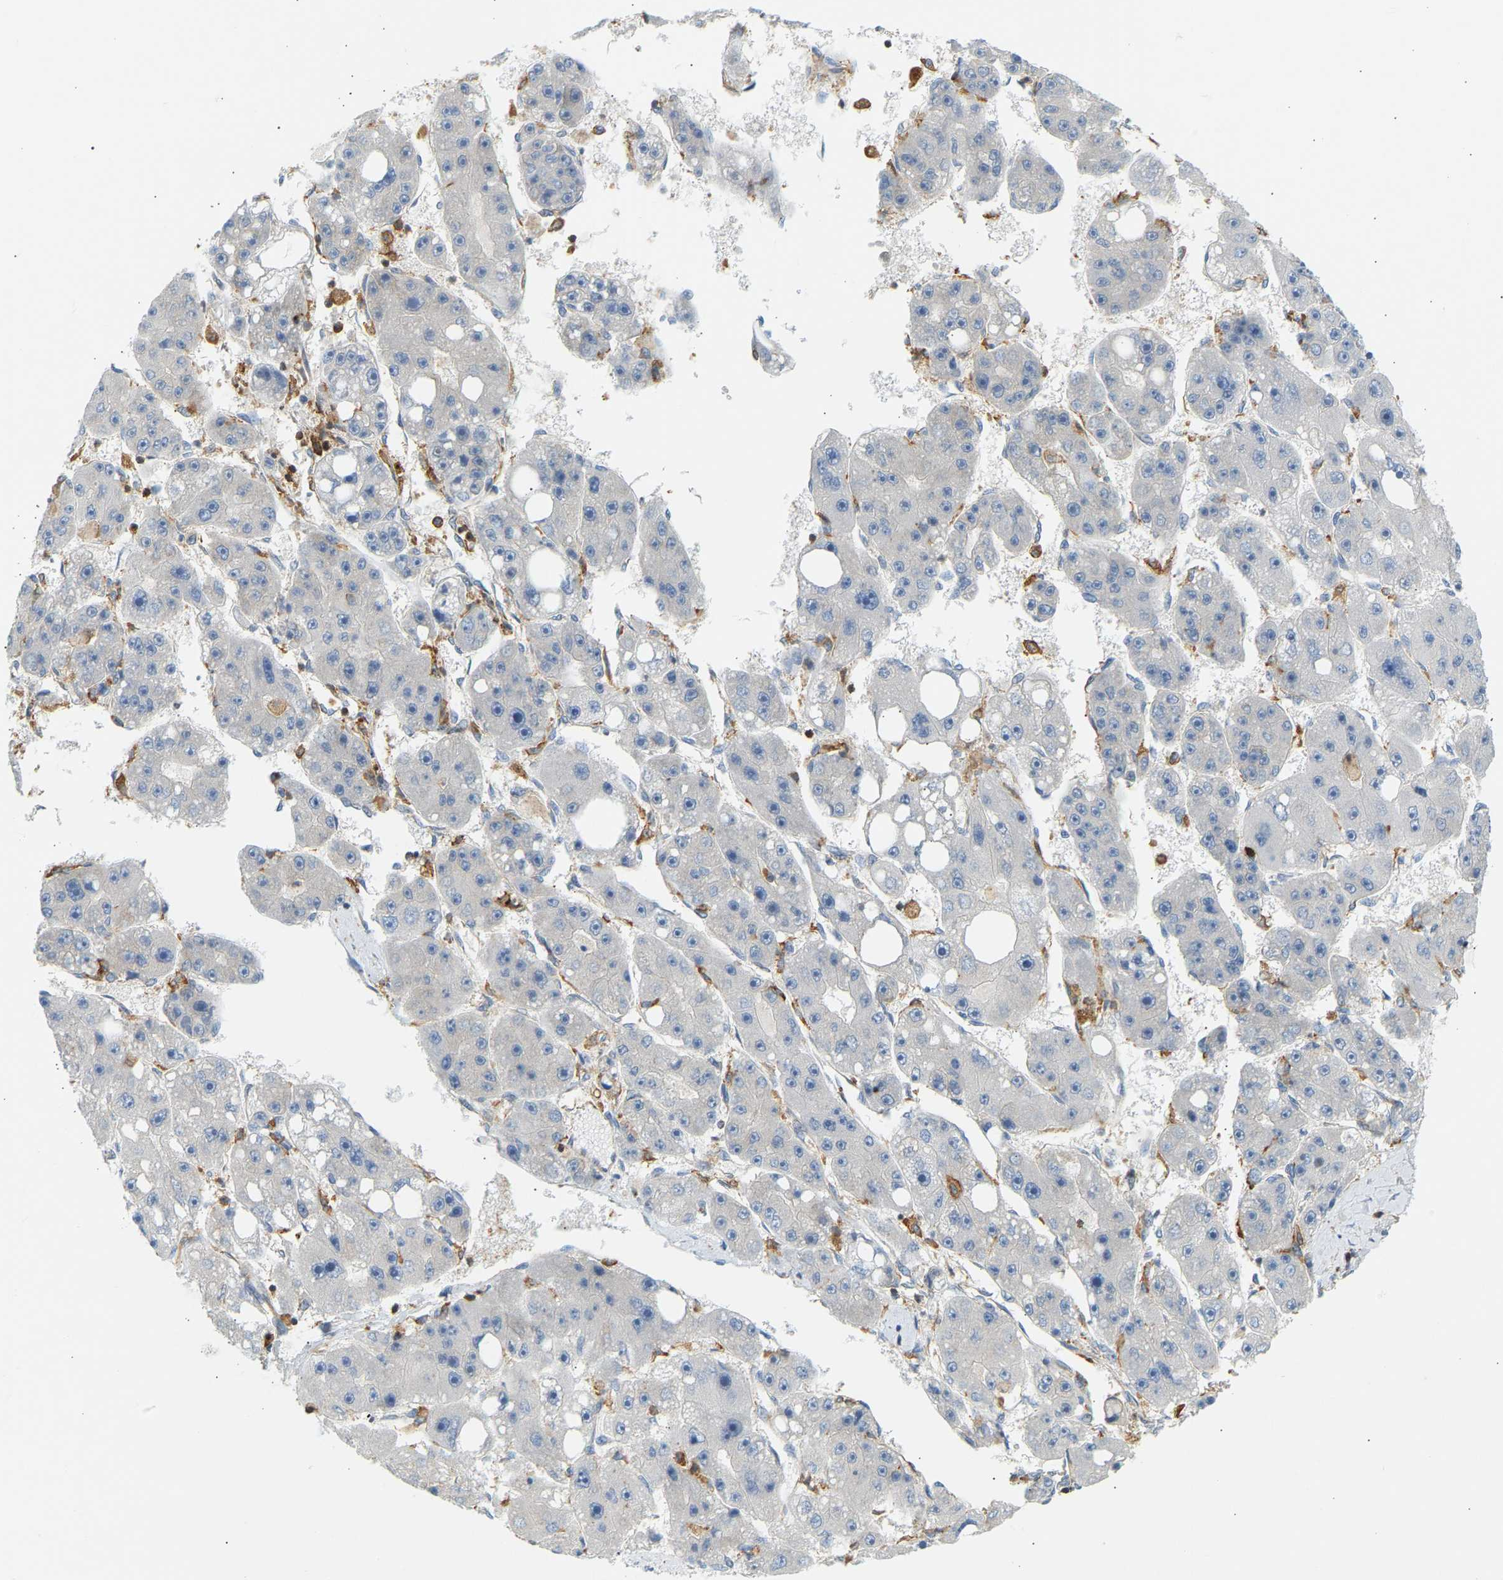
{"staining": {"intensity": "negative", "quantity": "none", "location": "none"}, "tissue": "liver cancer", "cell_type": "Tumor cells", "image_type": "cancer", "snomed": [{"axis": "morphology", "description": "Carcinoma, Hepatocellular, NOS"}, {"axis": "topography", "description": "Liver"}], "caption": "Tumor cells show no significant protein expression in liver cancer.", "gene": "FNBP1", "patient": {"sex": "female", "age": 61}}